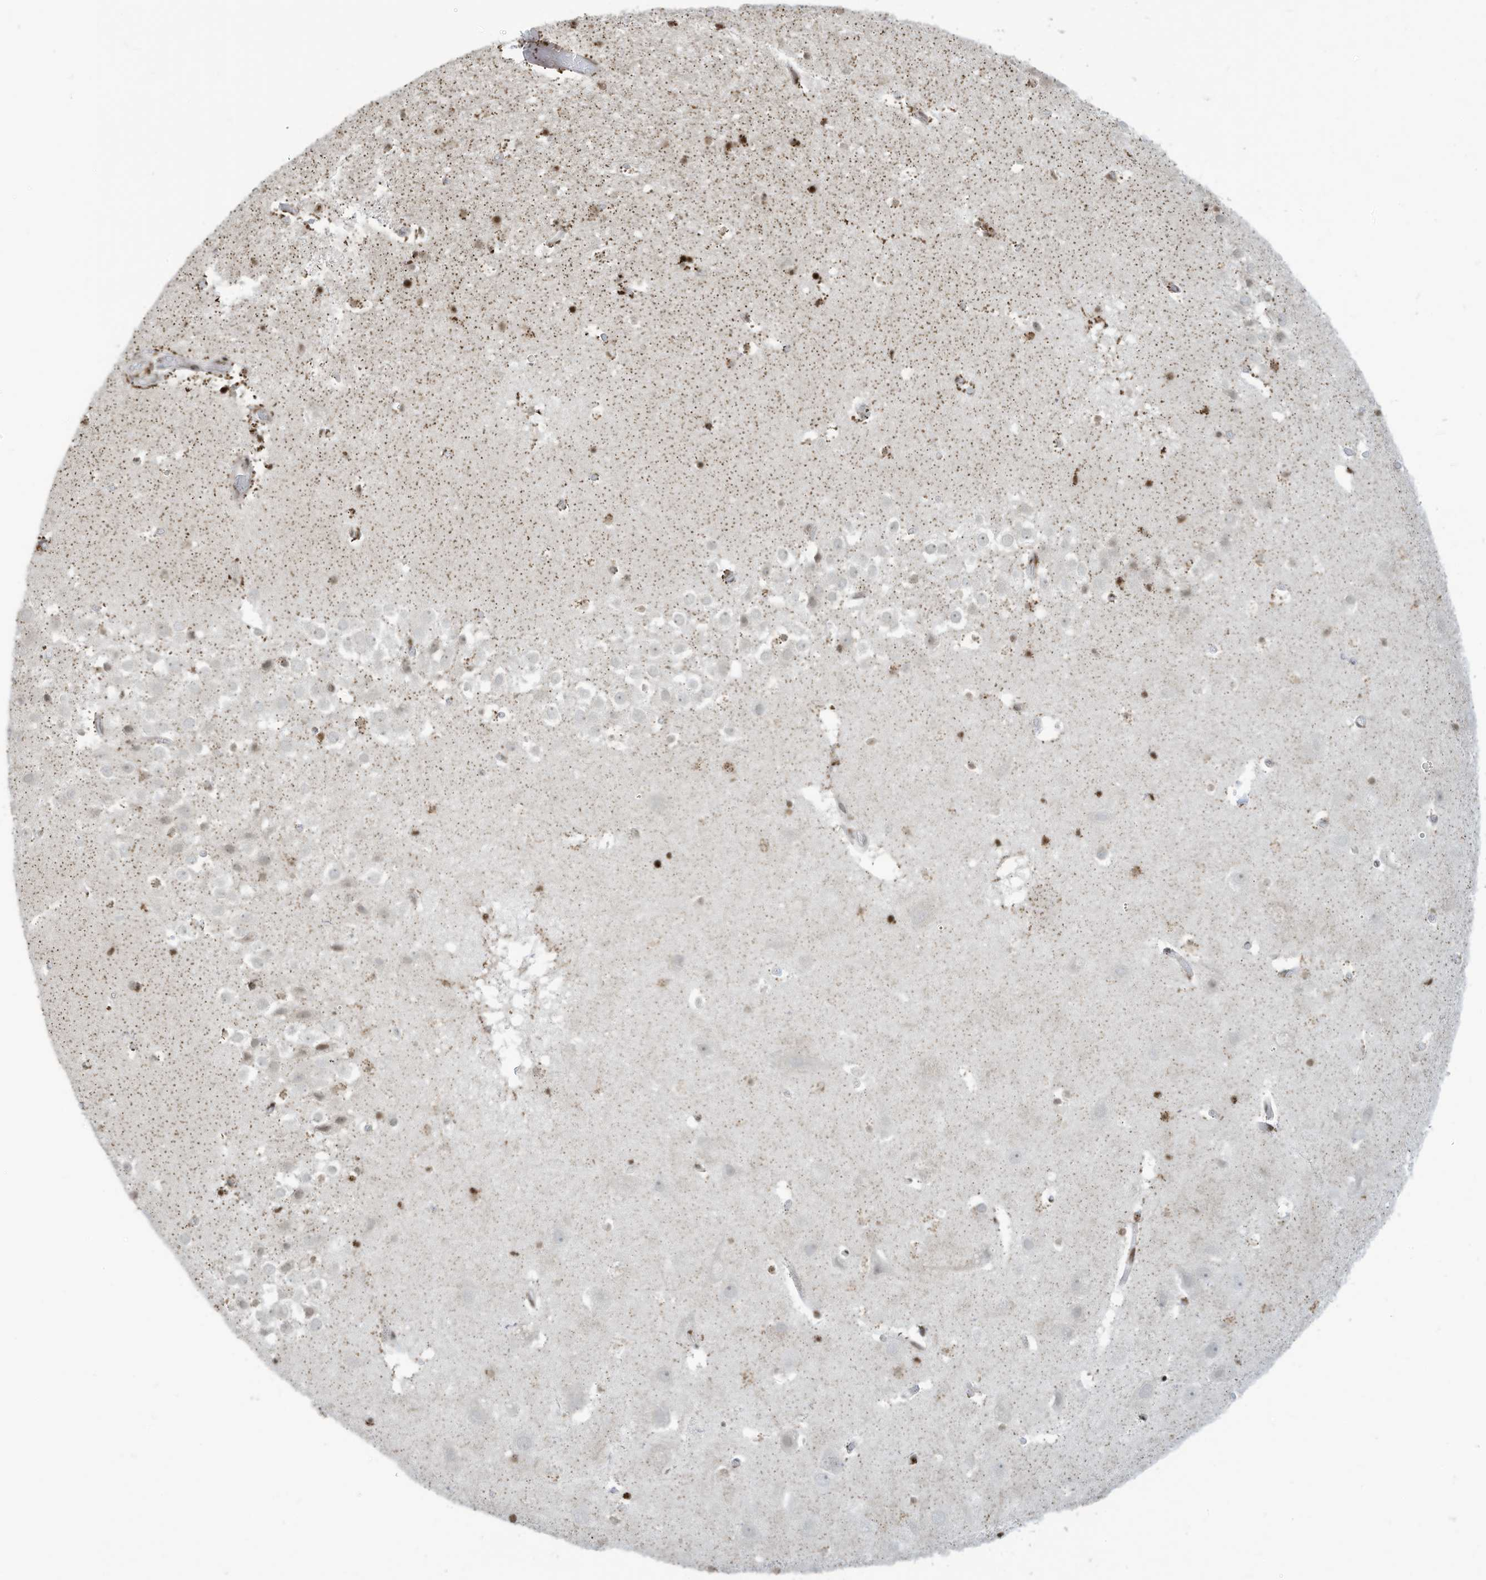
{"staining": {"intensity": "strong", "quantity": ">75%", "location": "nuclear"}, "tissue": "hippocampus", "cell_type": "Glial cells", "image_type": "normal", "snomed": [{"axis": "morphology", "description": "Normal tissue, NOS"}, {"axis": "topography", "description": "Hippocampus"}], "caption": "Human hippocampus stained with a brown dye shows strong nuclear positive positivity in approximately >75% of glial cells.", "gene": "ADI1", "patient": {"sex": "female", "age": 52}}